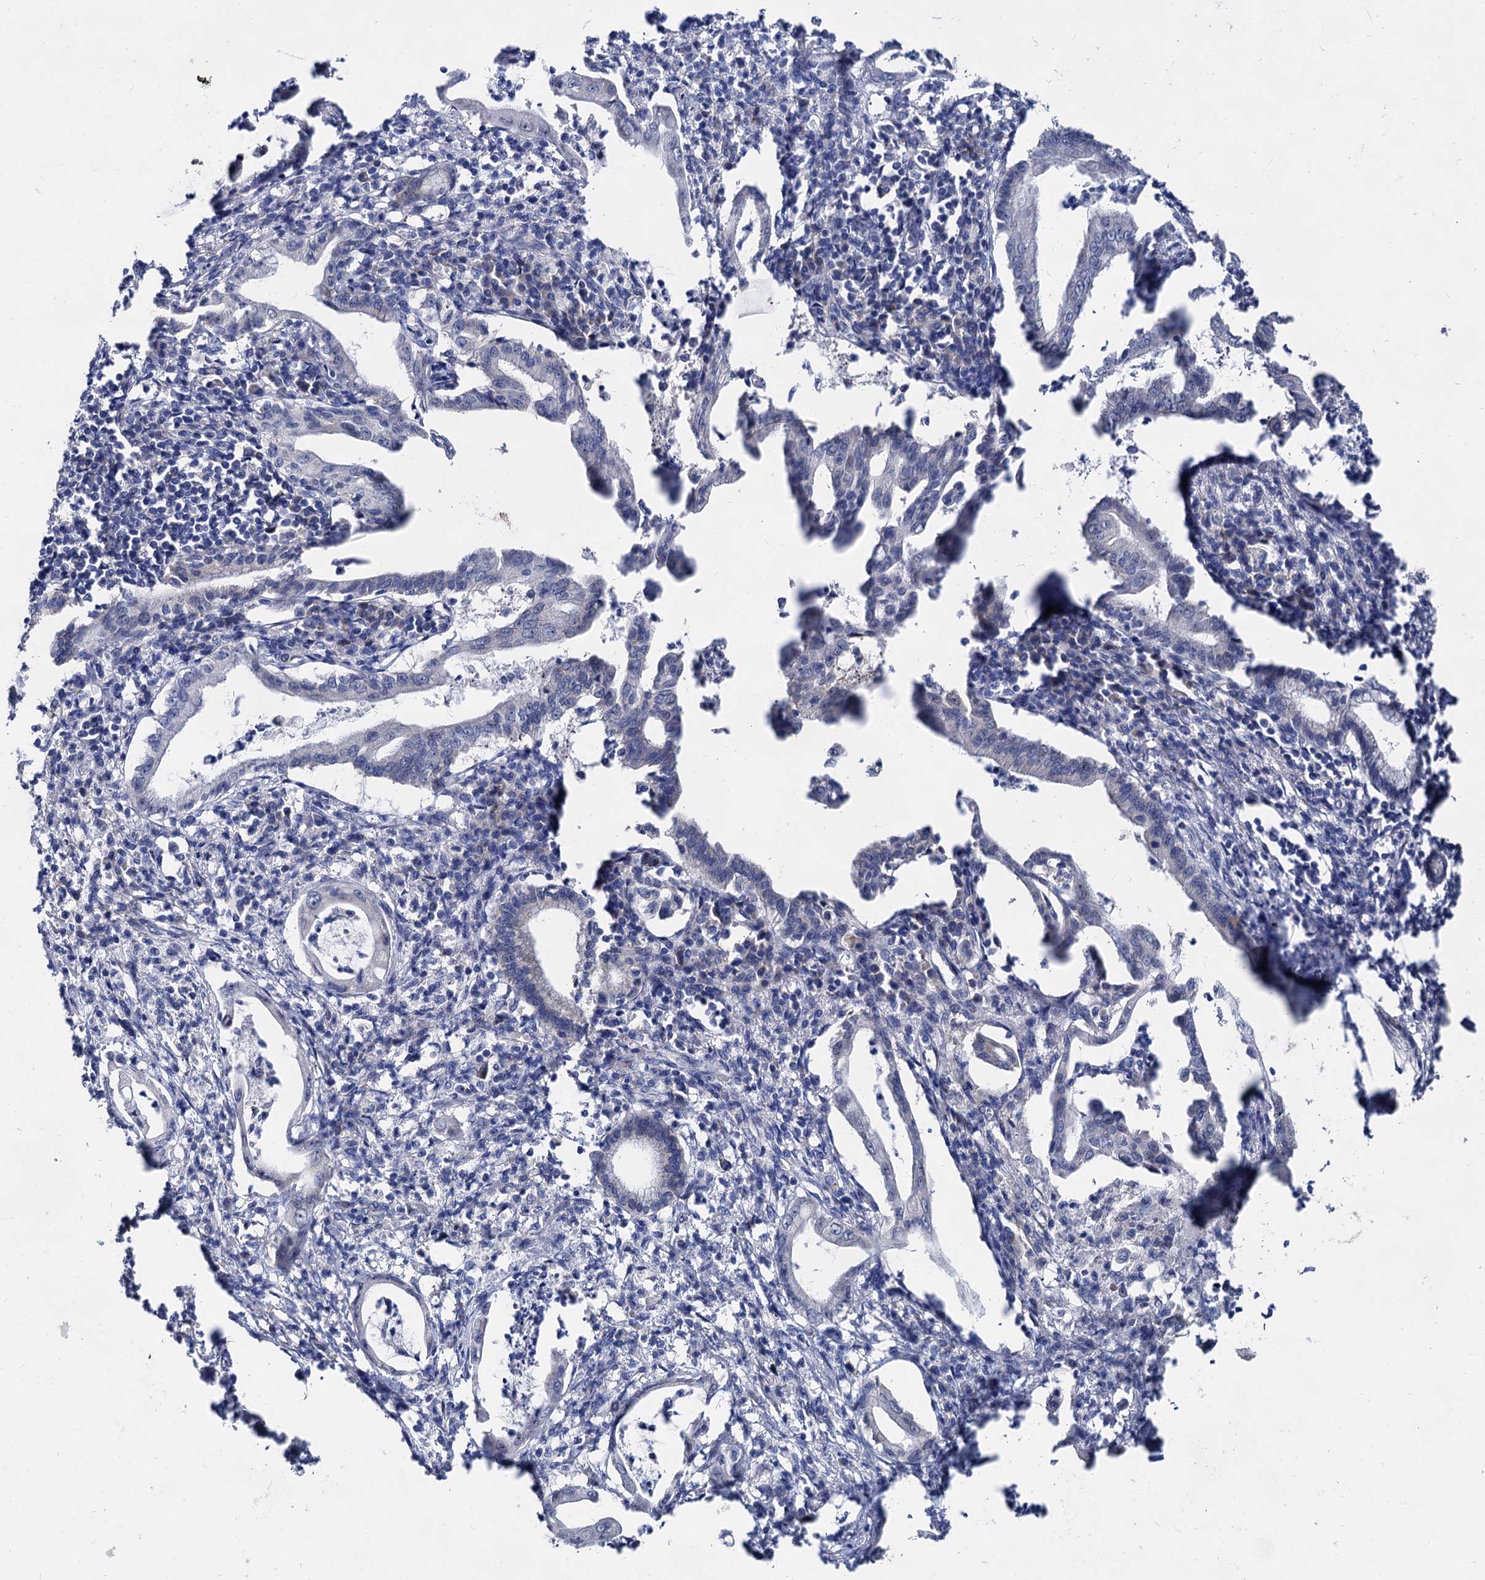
{"staining": {"intensity": "negative", "quantity": "none", "location": "none"}, "tissue": "pancreatic cancer", "cell_type": "Tumor cells", "image_type": "cancer", "snomed": [{"axis": "morphology", "description": "Adenocarcinoma, NOS"}, {"axis": "topography", "description": "Pancreas"}], "caption": "A high-resolution micrograph shows IHC staining of pancreatic cancer (adenocarcinoma), which exhibits no significant expression in tumor cells.", "gene": "CAPRIN2", "patient": {"sex": "female", "age": 55}}